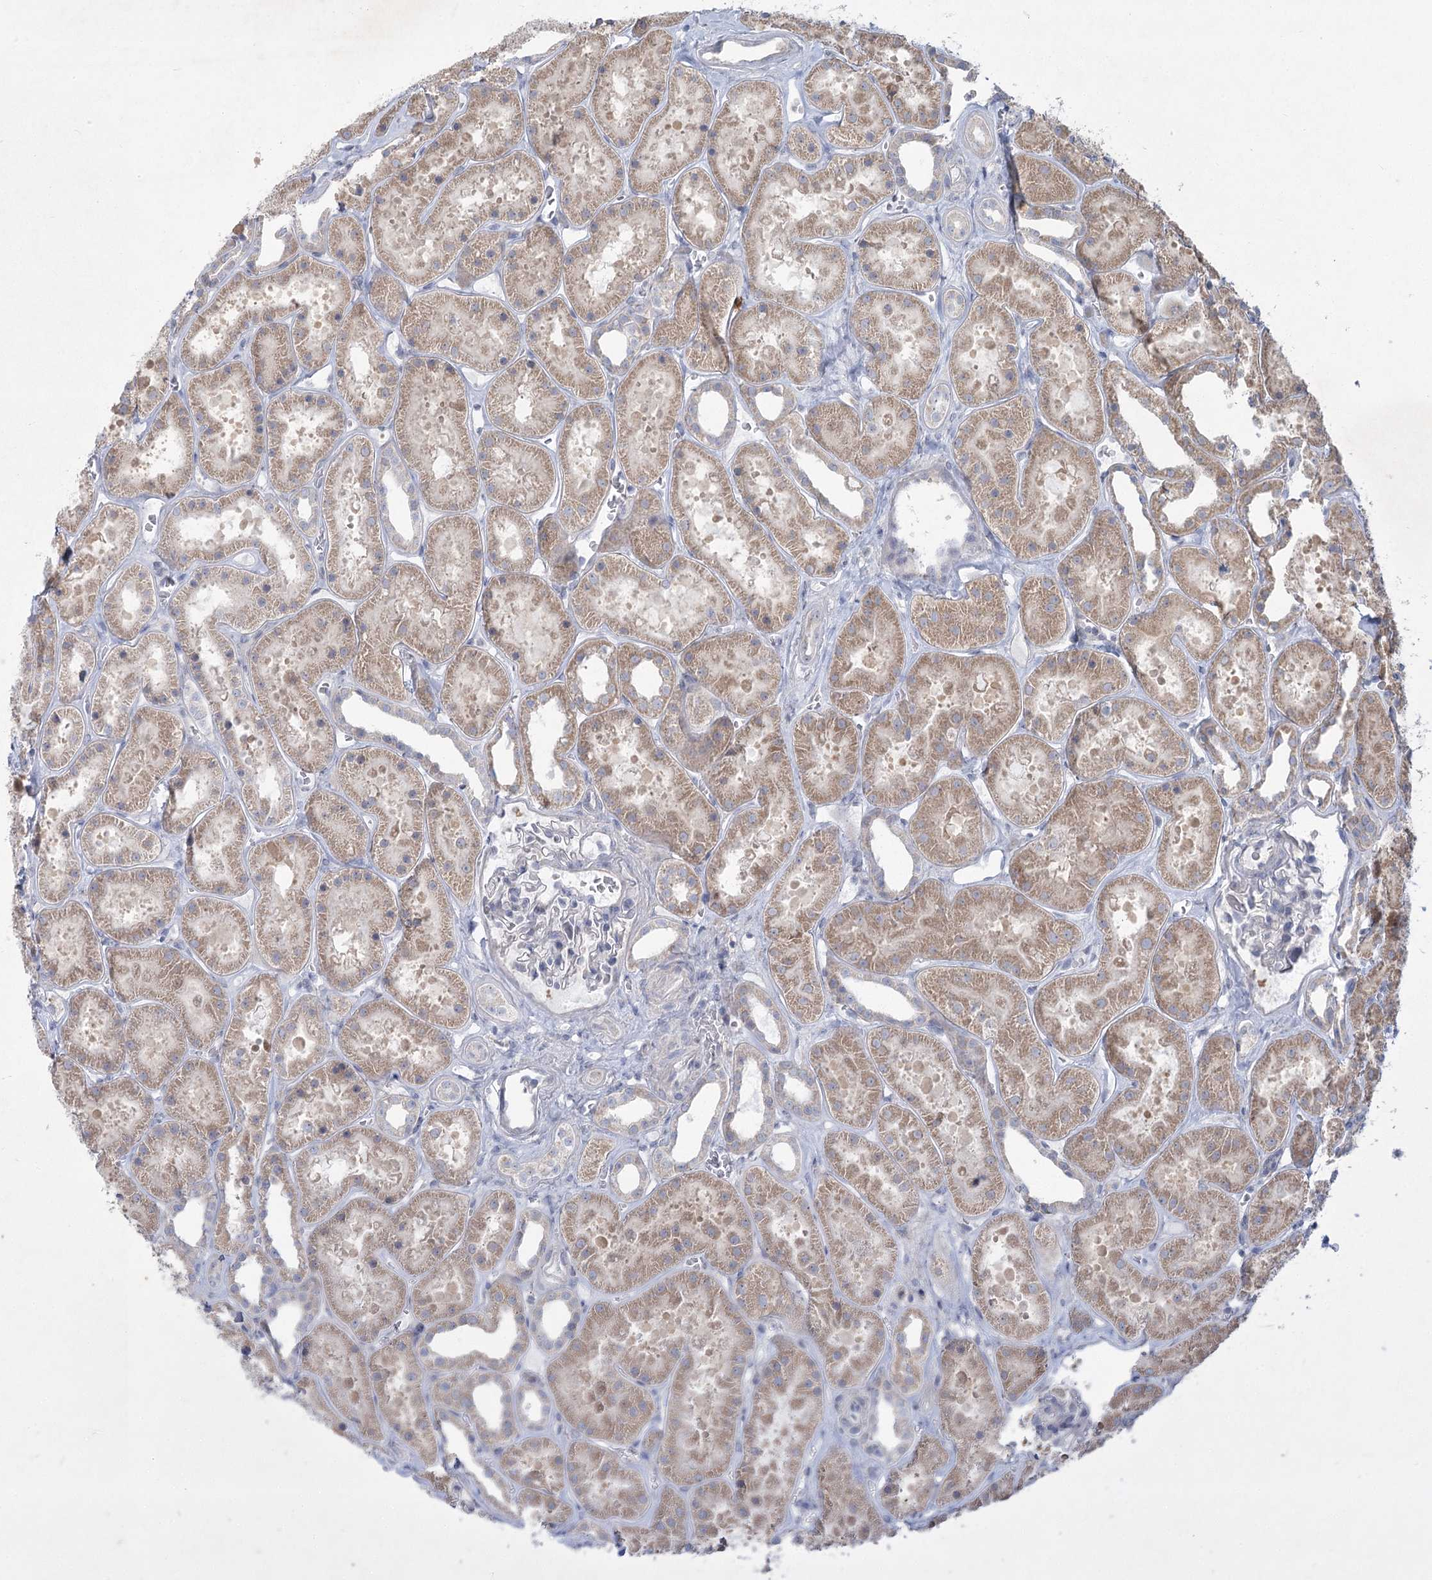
{"staining": {"intensity": "negative", "quantity": "none", "location": "none"}, "tissue": "kidney", "cell_type": "Cells in glomeruli", "image_type": "normal", "snomed": [{"axis": "morphology", "description": "Normal tissue, NOS"}, {"axis": "topography", "description": "Kidney"}], "caption": "Cells in glomeruli are negative for brown protein staining in unremarkable kidney. (DAB (3,3'-diaminobenzidine) IHC visualized using brightfield microscopy, high magnification).", "gene": "PLA2G12A", "patient": {"sex": "female", "age": 41}}